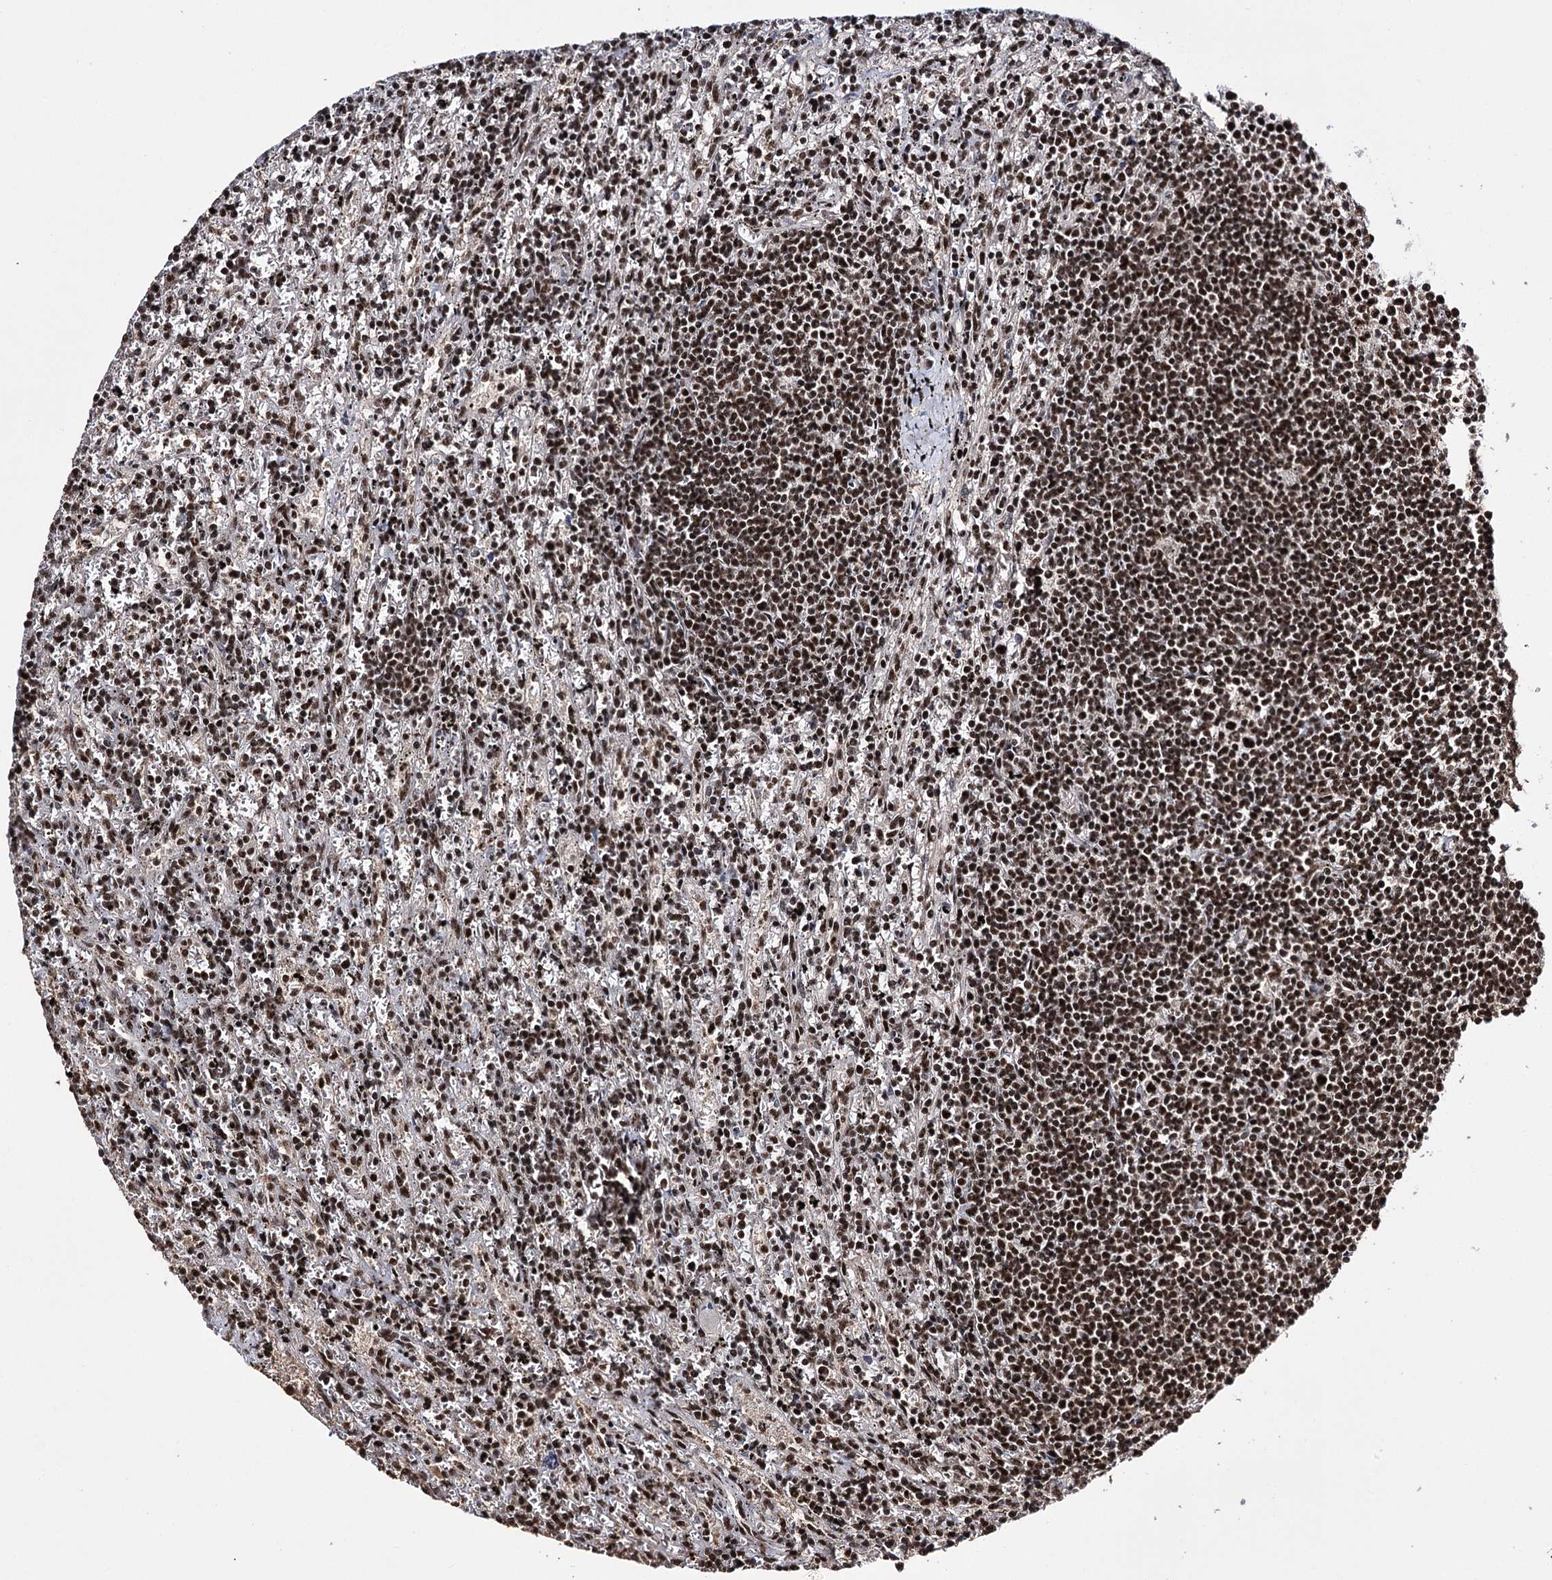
{"staining": {"intensity": "strong", "quantity": ">75%", "location": "nuclear"}, "tissue": "lymphoma", "cell_type": "Tumor cells", "image_type": "cancer", "snomed": [{"axis": "morphology", "description": "Malignant lymphoma, non-Hodgkin's type, Low grade"}, {"axis": "topography", "description": "Spleen"}], "caption": "Tumor cells display high levels of strong nuclear staining in about >75% of cells in malignant lymphoma, non-Hodgkin's type (low-grade). Nuclei are stained in blue.", "gene": "PRPF40A", "patient": {"sex": "male", "age": 76}}